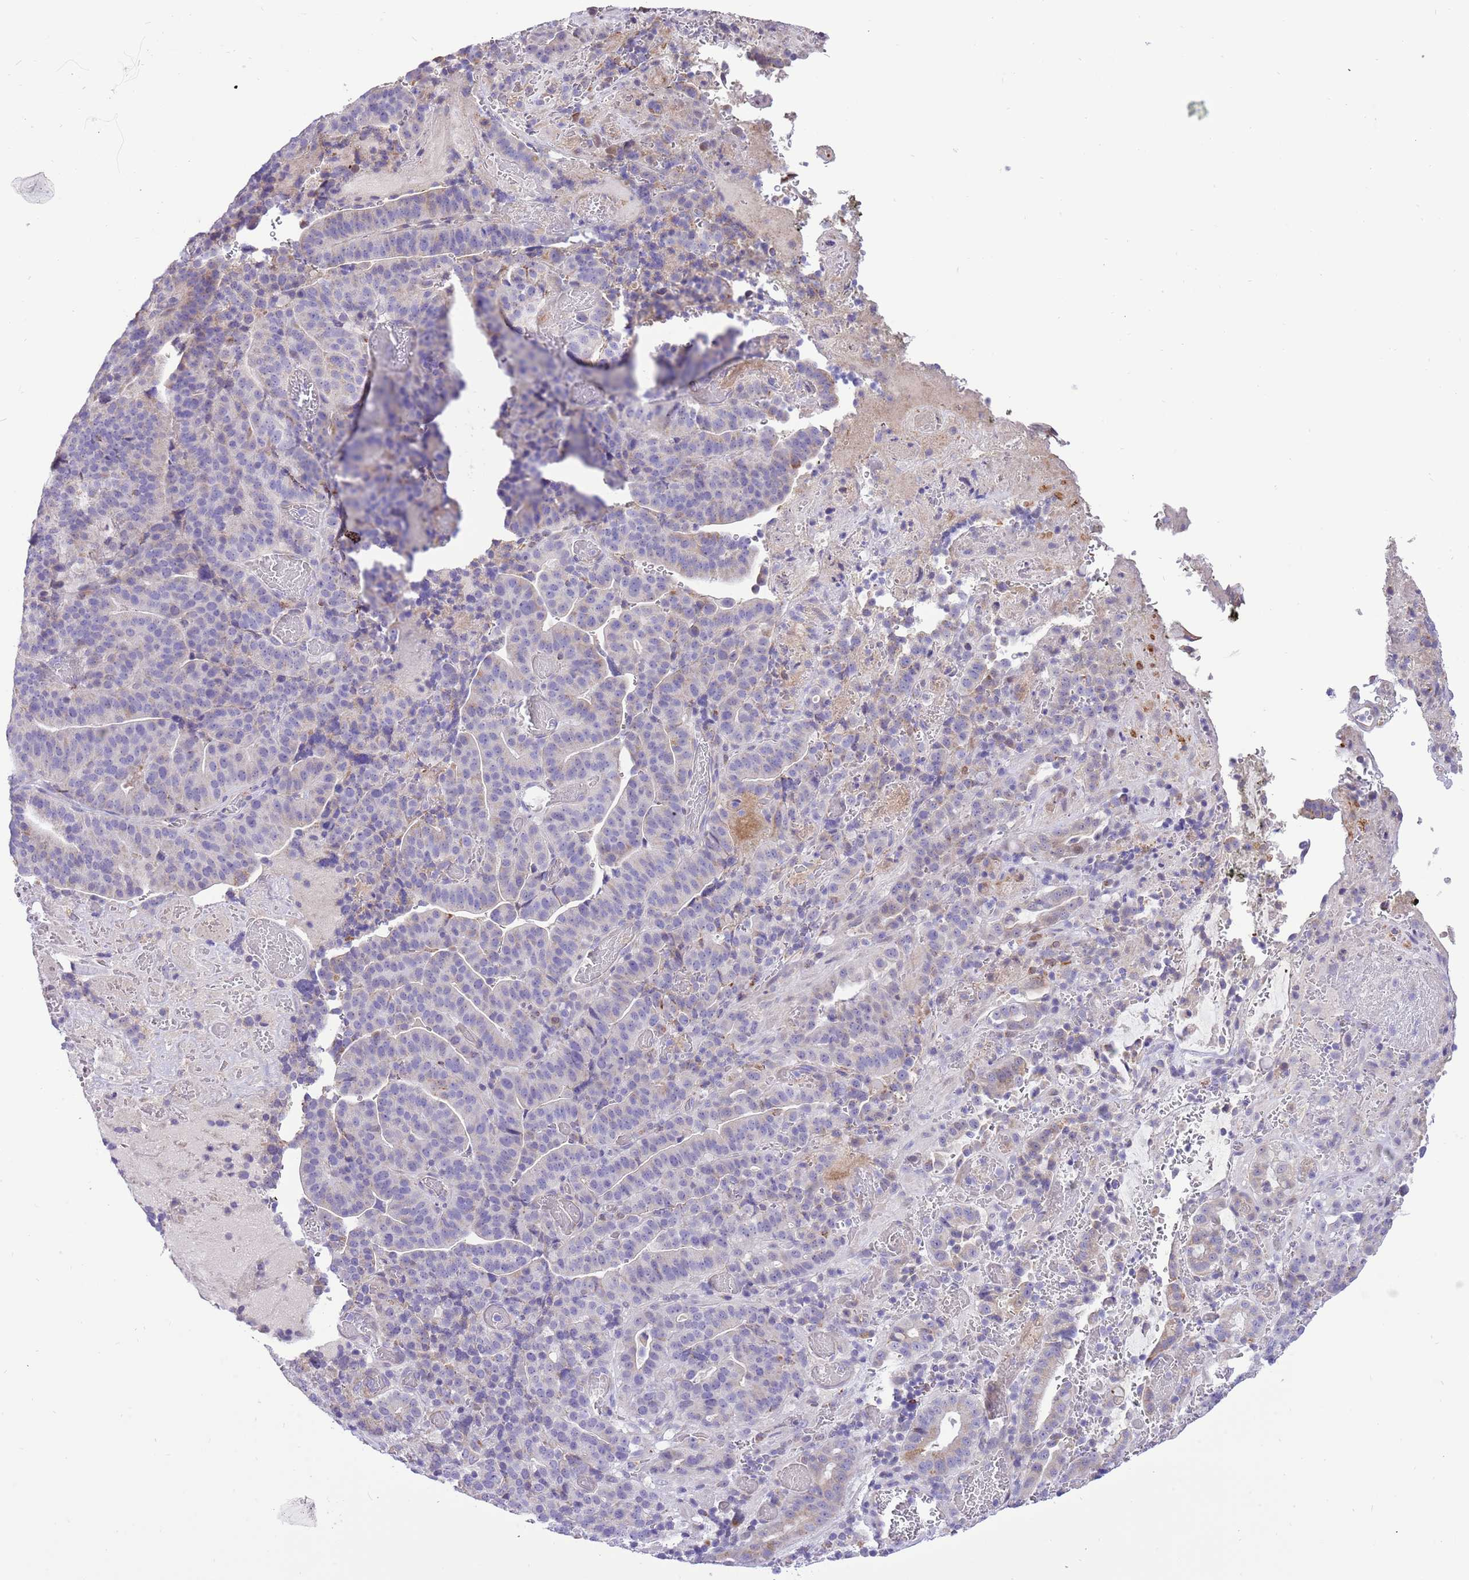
{"staining": {"intensity": "moderate", "quantity": "<25%", "location": "cytoplasmic/membranous"}, "tissue": "stomach cancer", "cell_type": "Tumor cells", "image_type": "cancer", "snomed": [{"axis": "morphology", "description": "Adenocarcinoma, NOS"}, {"axis": "topography", "description": "Stomach"}], "caption": "Human stomach adenocarcinoma stained for a protein (brown) displays moderate cytoplasmic/membranous positive expression in about <25% of tumor cells.", "gene": "COX17", "patient": {"sex": "male", "age": 48}}